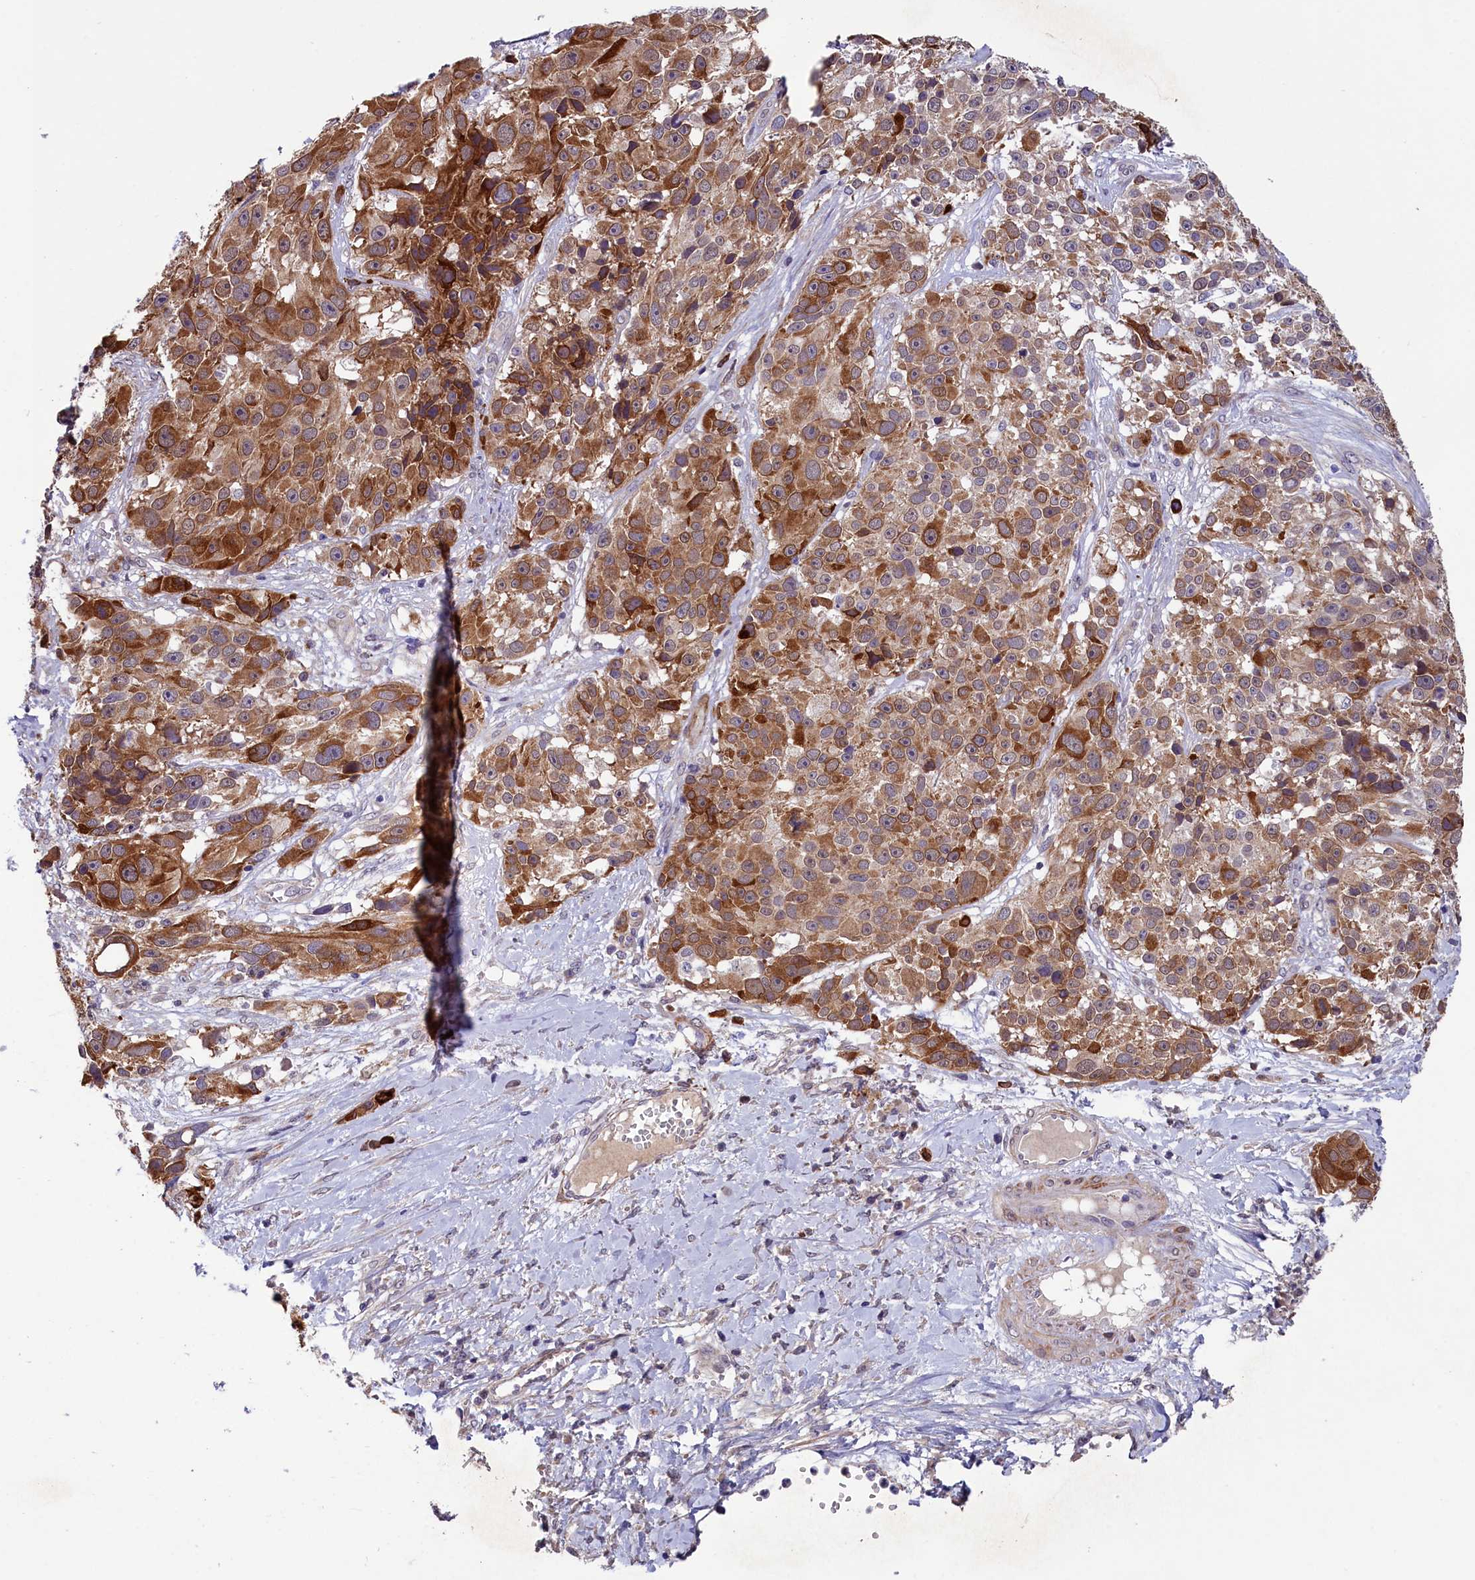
{"staining": {"intensity": "moderate", "quantity": ">75%", "location": "cytoplasmic/membranous"}, "tissue": "melanoma", "cell_type": "Tumor cells", "image_type": "cancer", "snomed": [{"axis": "morphology", "description": "Malignant melanoma, NOS"}, {"axis": "topography", "description": "Skin"}], "caption": "Moderate cytoplasmic/membranous protein positivity is seen in approximately >75% of tumor cells in malignant melanoma. (Brightfield microscopy of DAB IHC at high magnification).", "gene": "SLC39A6", "patient": {"sex": "male", "age": 84}}